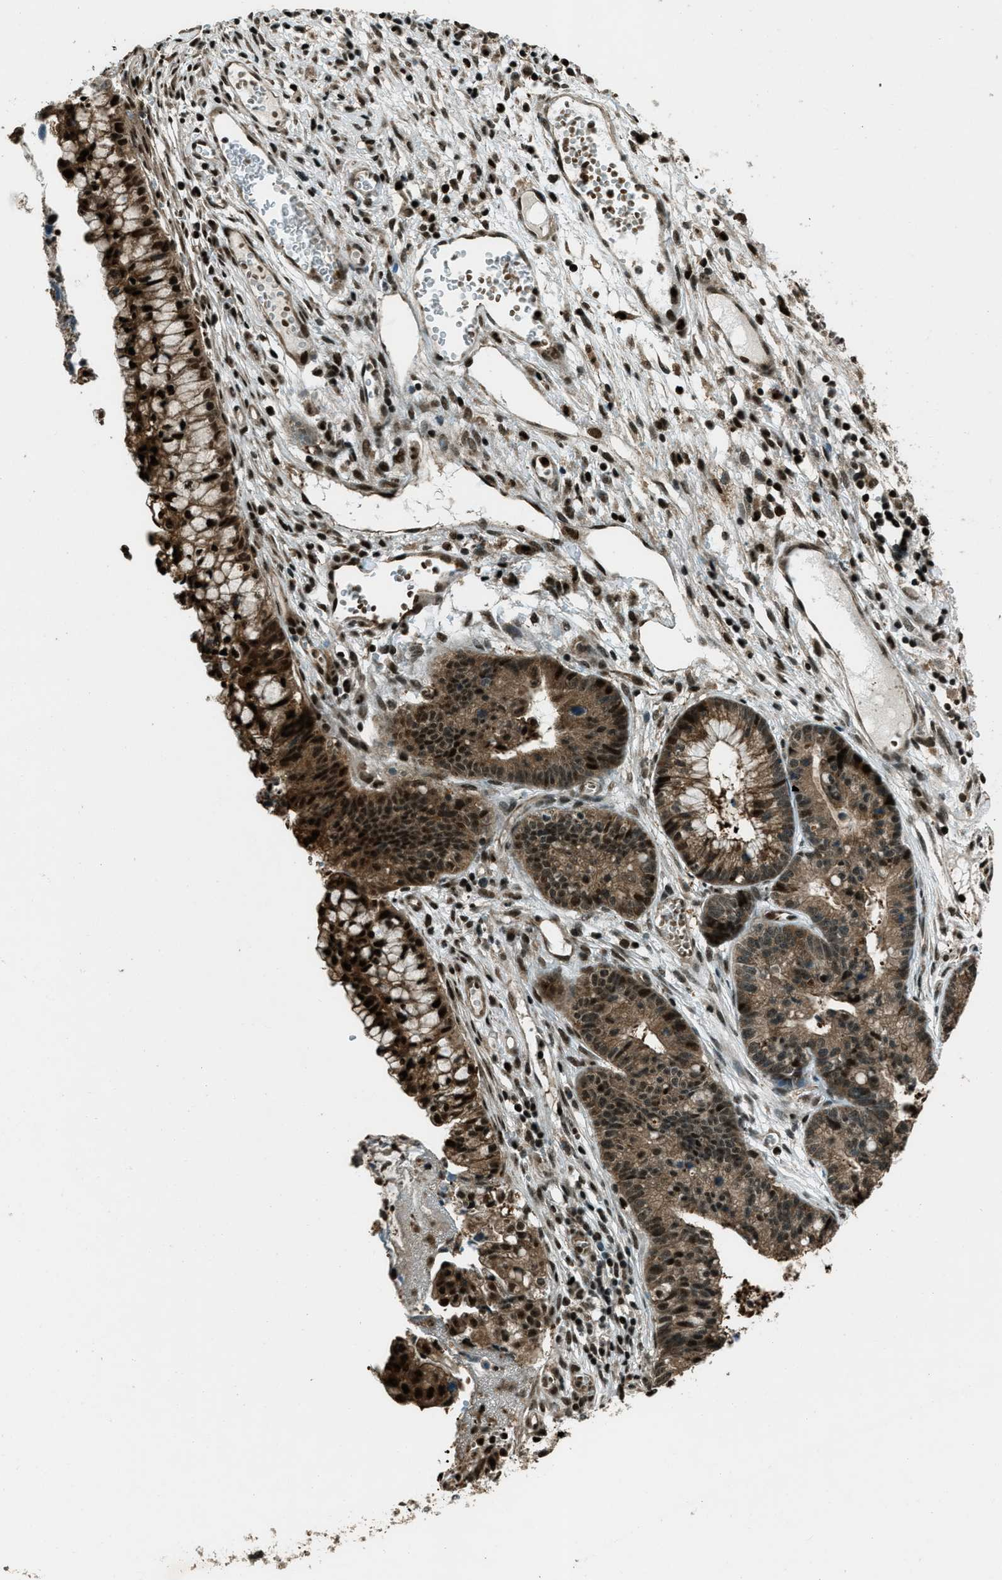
{"staining": {"intensity": "strong", "quantity": "25%-75%", "location": "cytoplasmic/membranous,nuclear"}, "tissue": "cervical cancer", "cell_type": "Tumor cells", "image_type": "cancer", "snomed": [{"axis": "morphology", "description": "Adenocarcinoma, NOS"}, {"axis": "topography", "description": "Cervix"}], "caption": "Protein staining of cervical adenocarcinoma tissue demonstrates strong cytoplasmic/membranous and nuclear staining in approximately 25%-75% of tumor cells.", "gene": "TARDBP", "patient": {"sex": "female", "age": 44}}